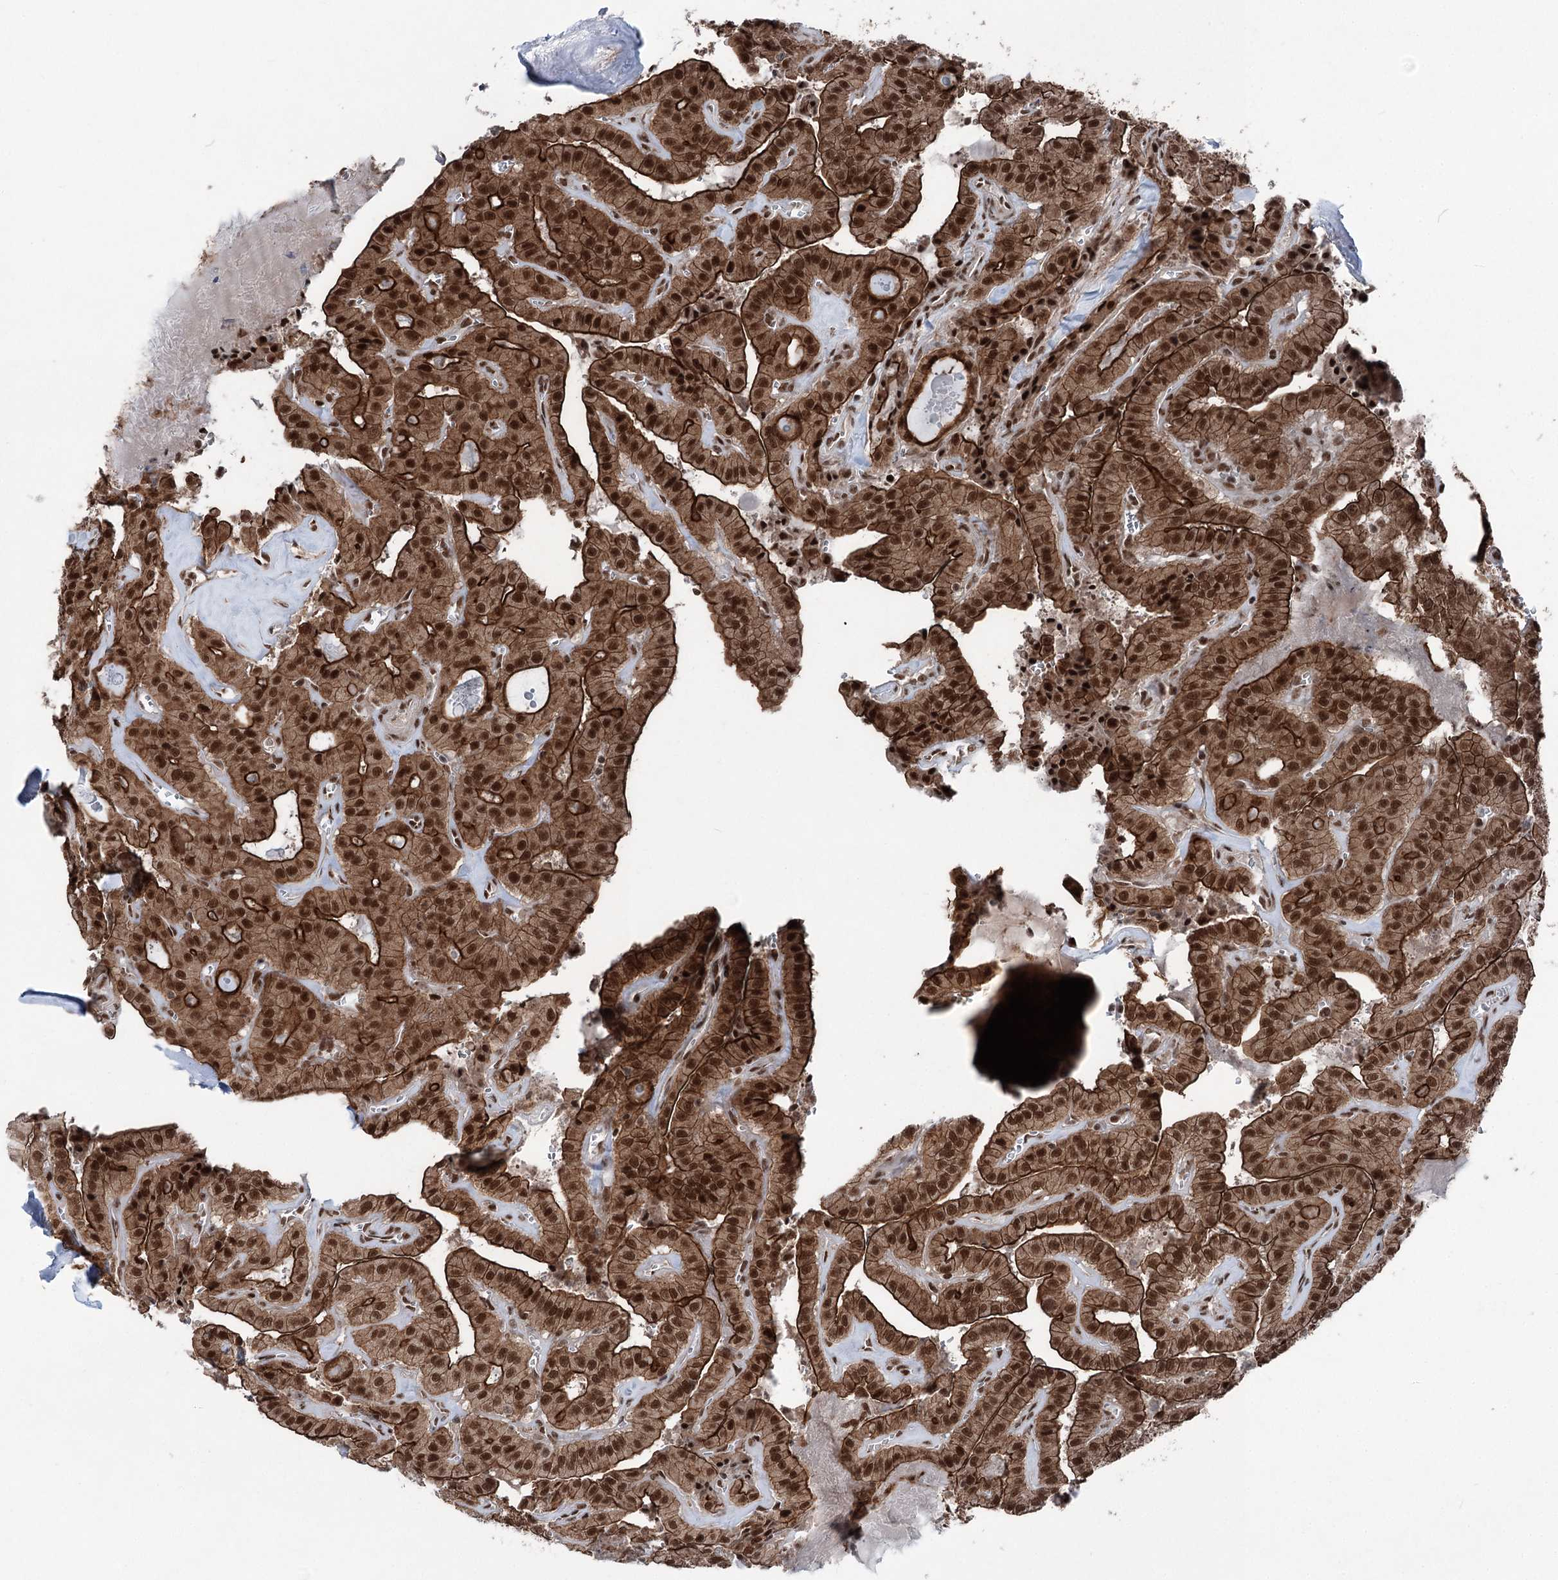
{"staining": {"intensity": "strong", "quantity": ">75%", "location": "cytoplasmic/membranous,nuclear"}, "tissue": "thyroid cancer", "cell_type": "Tumor cells", "image_type": "cancer", "snomed": [{"axis": "morphology", "description": "Papillary adenocarcinoma, NOS"}, {"axis": "topography", "description": "Thyroid gland"}], "caption": "Protein expression analysis of human thyroid papillary adenocarcinoma reveals strong cytoplasmic/membranous and nuclear positivity in approximately >75% of tumor cells. The staining was performed using DAB, with brown indicating positive protein expression. Nuclei are stained blue with hematoxylin.", "gene": "ZCCHC8", "patient": {"sex": "male", "age": 52}}